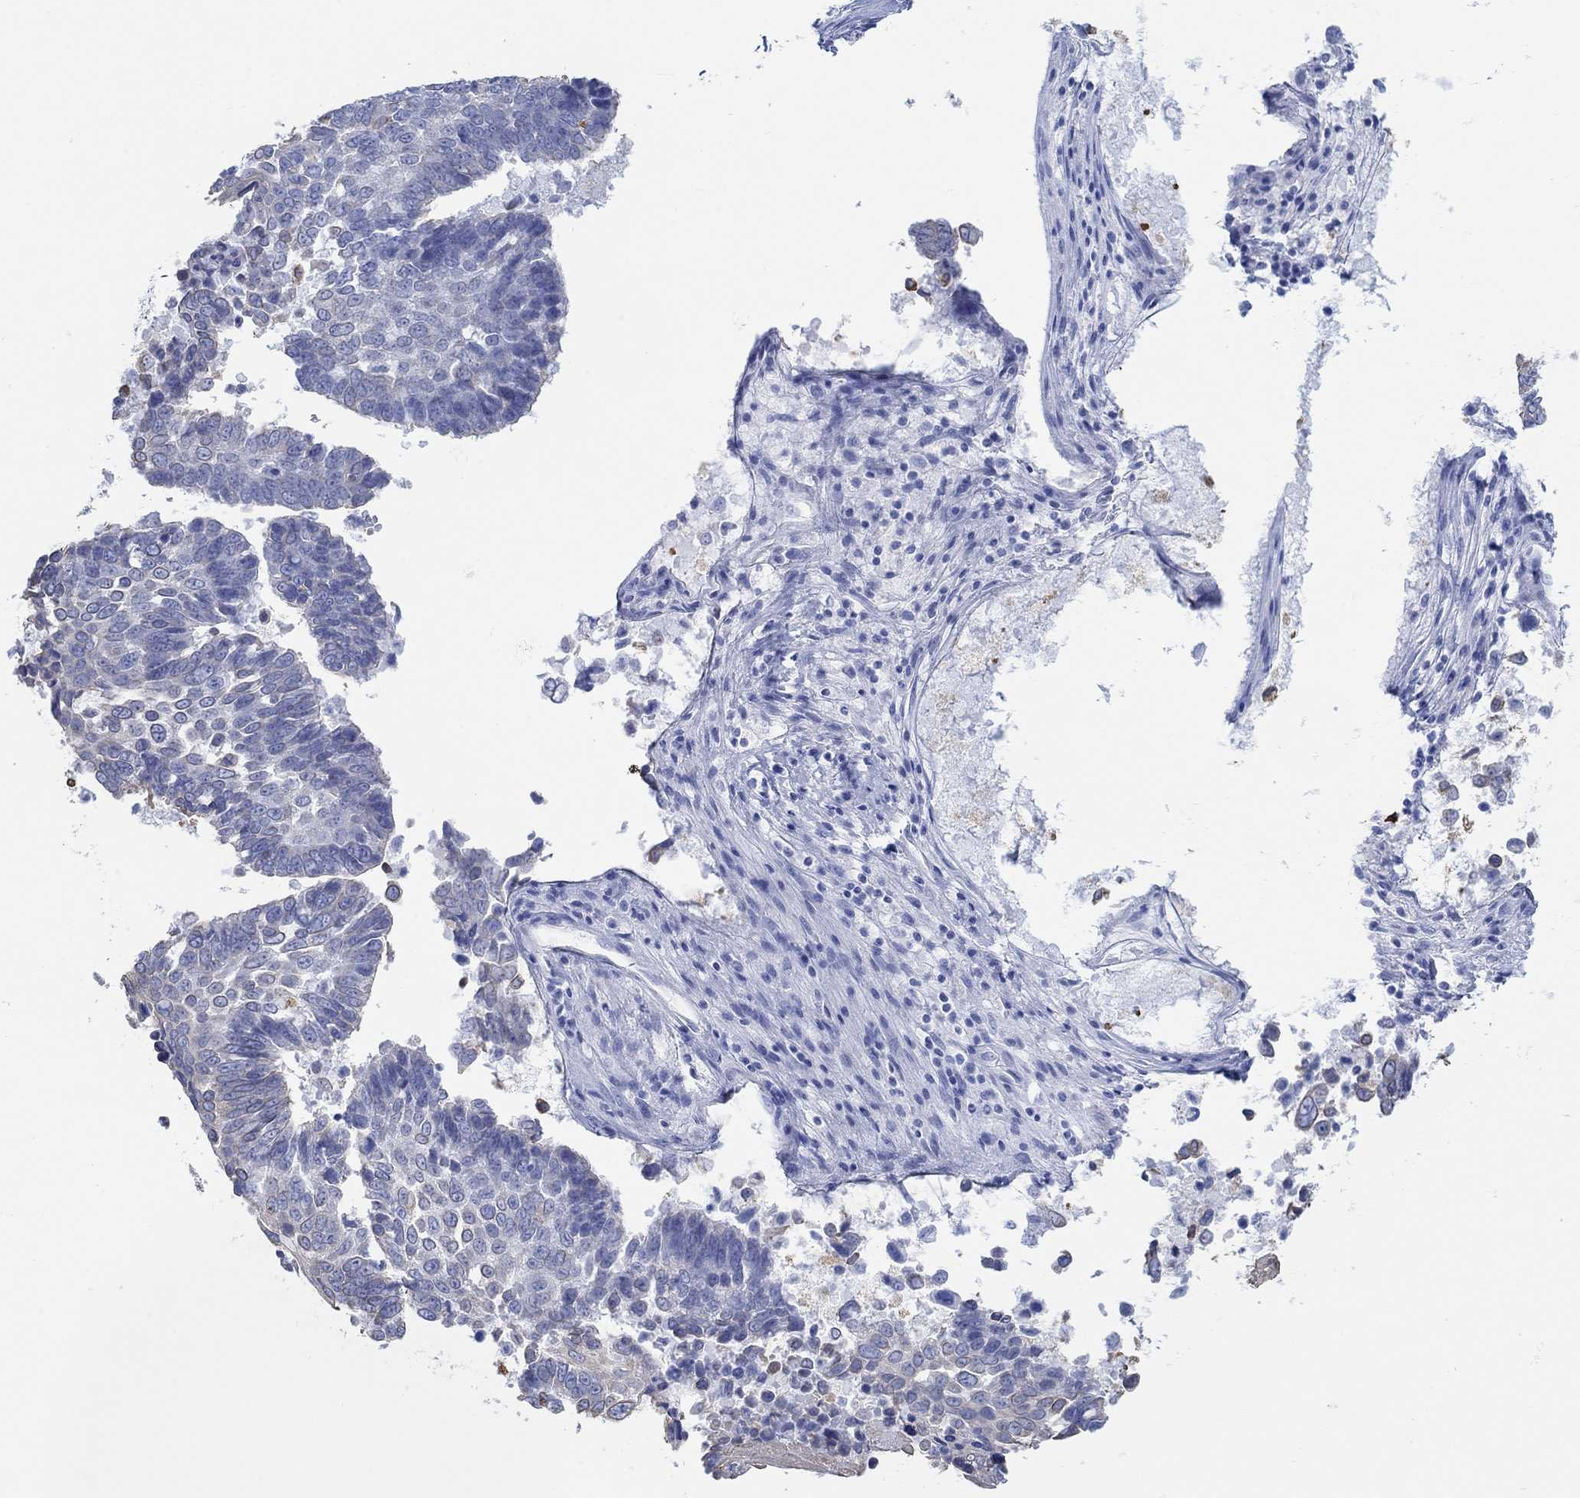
{"staining": {"intensity": "negative", "quantity": "none", "location": "none"}, "tissue": "lung cancer", "cell_type": "Tumor cells", "image_type": "cancer", "snomed": [{"axis": "morphology", "description": "Squamous cell carcinoma, NOS"}, {"axis": "topography", "description": "Lung"}], "caption": "Tumor cells are negative for brown protein staining in lung squamous cell carcinoma.", "gene": "AK8", "patient": {"sex": "male", "age": 73}}